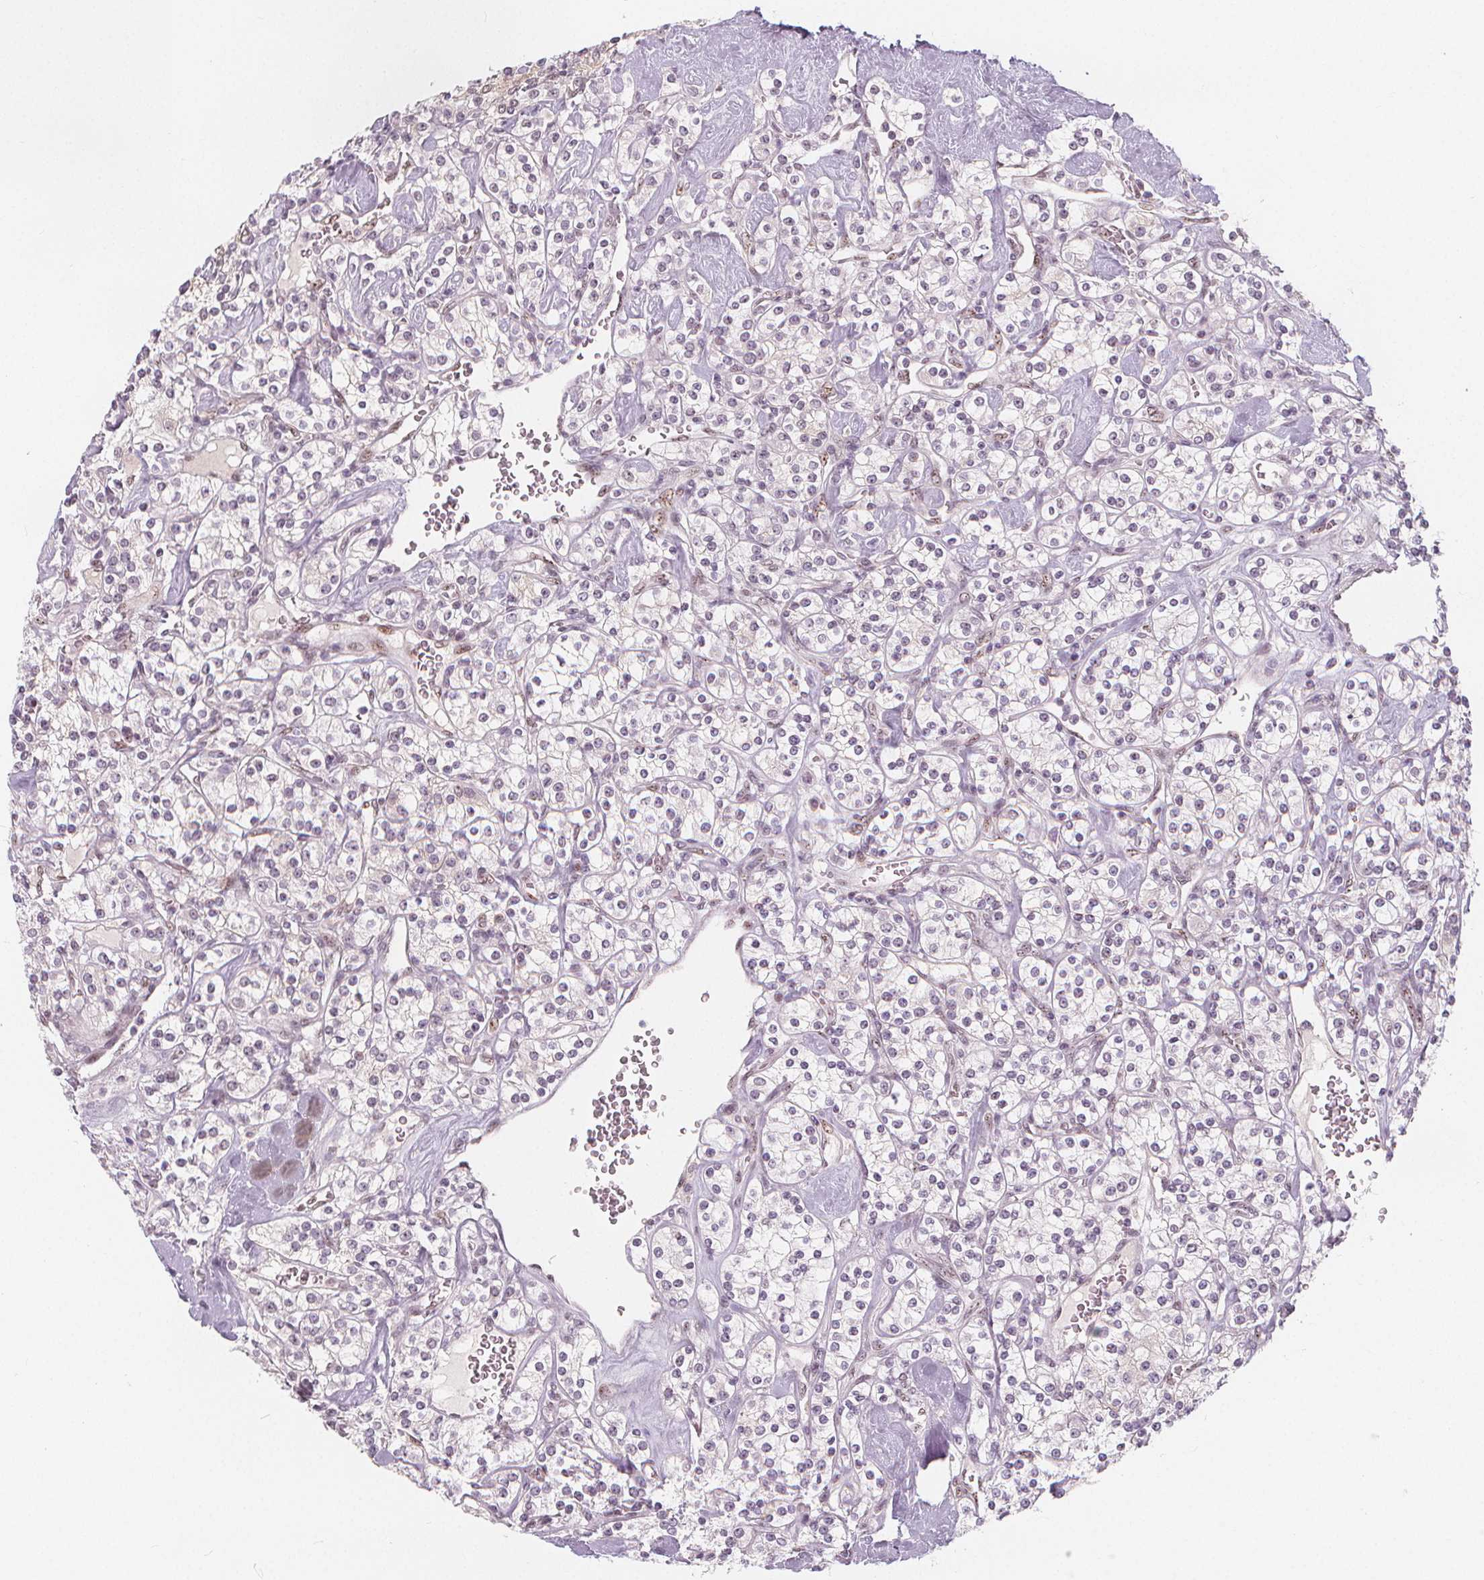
{"staining": {"intensity": "weak", "quantity": "<25%", "location": "cytoplasmic/membranous"}, "tissue": "renal cancer", "cell_type": "Tumor cells", "image_type": "cancer", "snomed": [{"axis": "morphology", "description": "Adenocarcinoma, NOS"}, {"axis": "topography", "description": "Kidney"}], "caption": "Immunohistochemical staining of human renal cancer shows no significant expression in tumor cells. The staining is performed using DAB (3,3'-diaminobenzidine) brown chromogen with nuclei counter-stained in using hematoxylin.", "gene": "DRC3", "patient": {"sex": "male", "age": 77}}